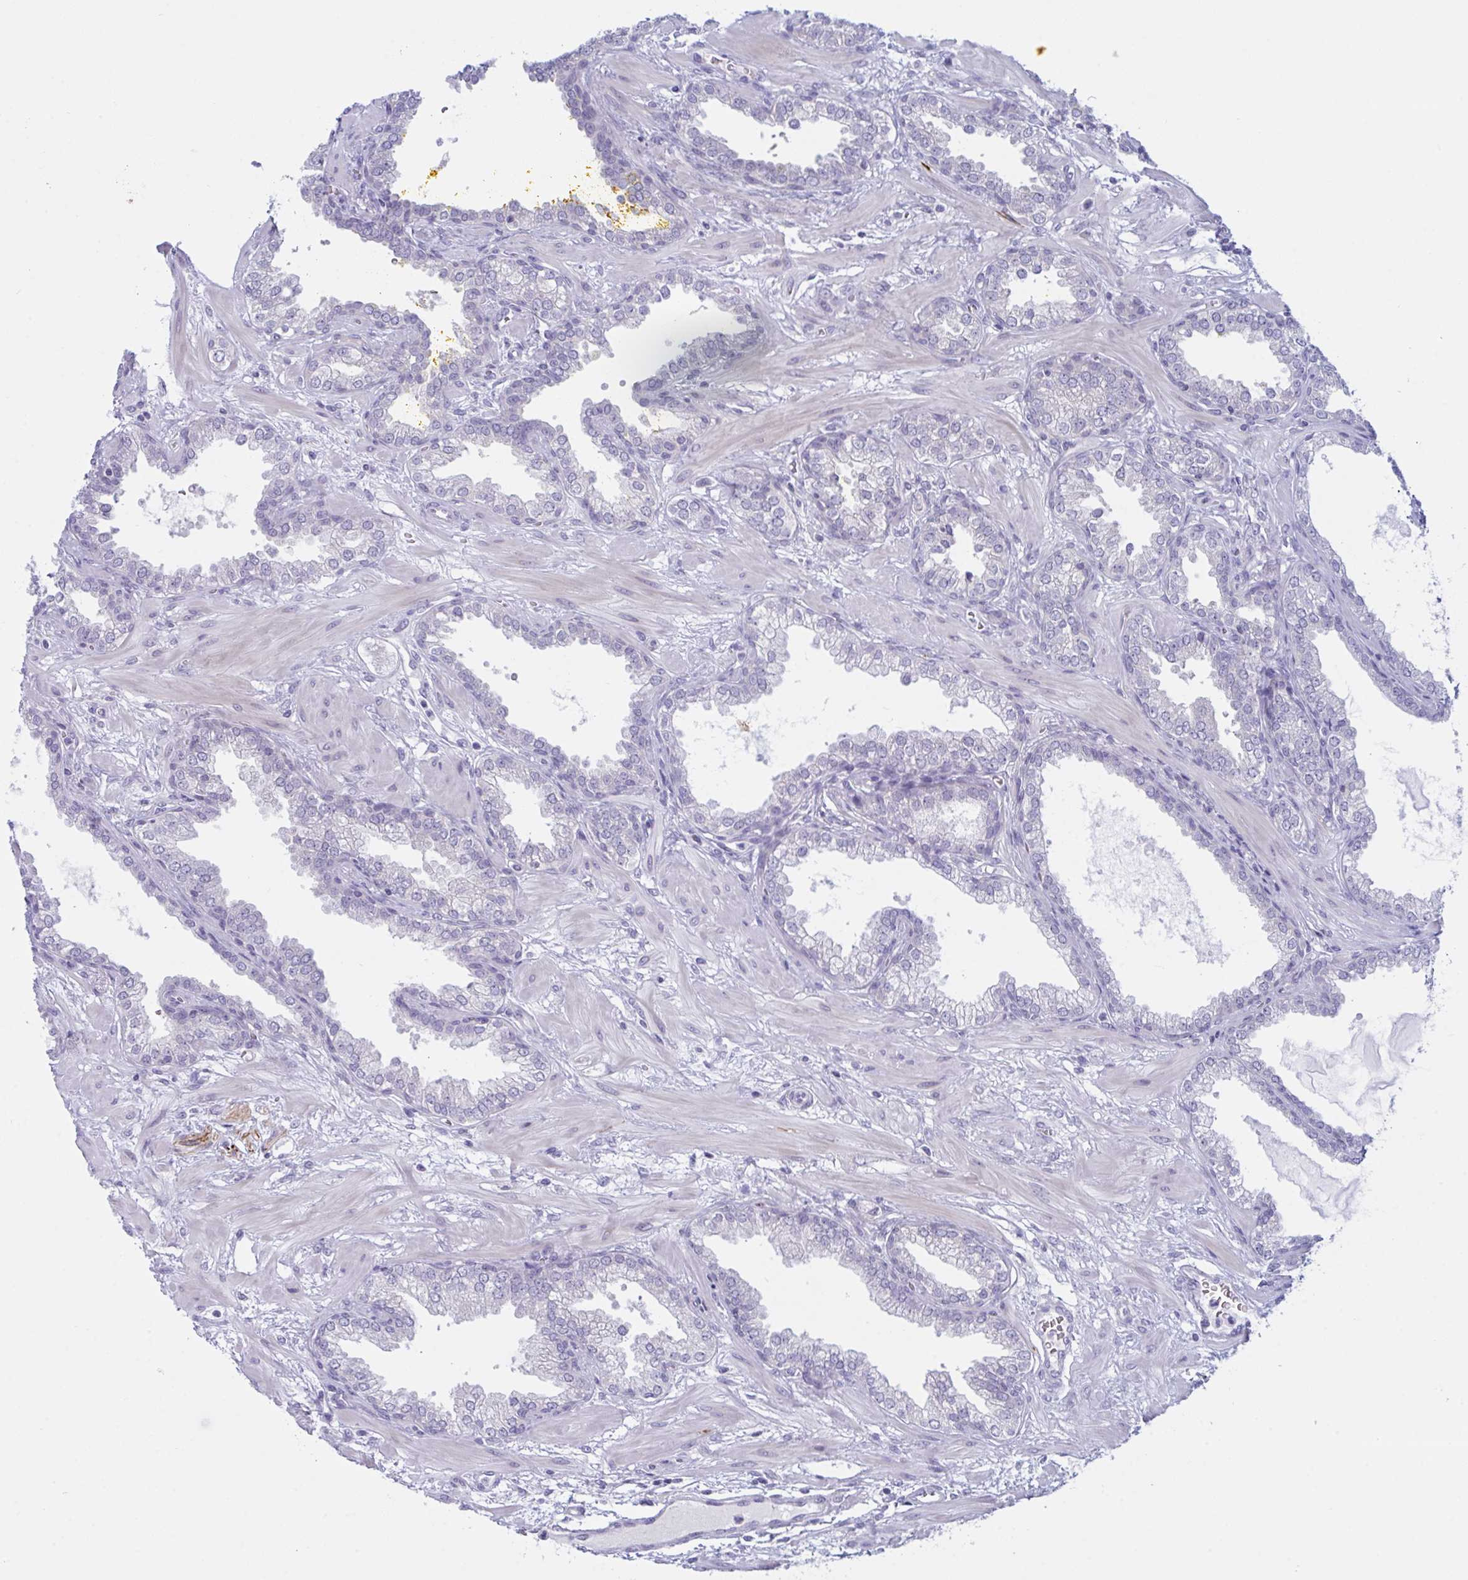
{"staining": {"intensity": "negative", "quantity": "none", "location": "none"}, "tissue": "prostate cancer", "cell_type": "Tumor cells", "image_type": "cancer", "snomed": [{"axis": "morphology", "description": "Adenocarcinoma, High grade"}, {"axis": "topography", "description": "Prostate"}], "caption": "Tumor cells show no significant protein expression in prostate cancer.", "gene": "NAA30", "patient": {"sex": "male", "age": 60}}